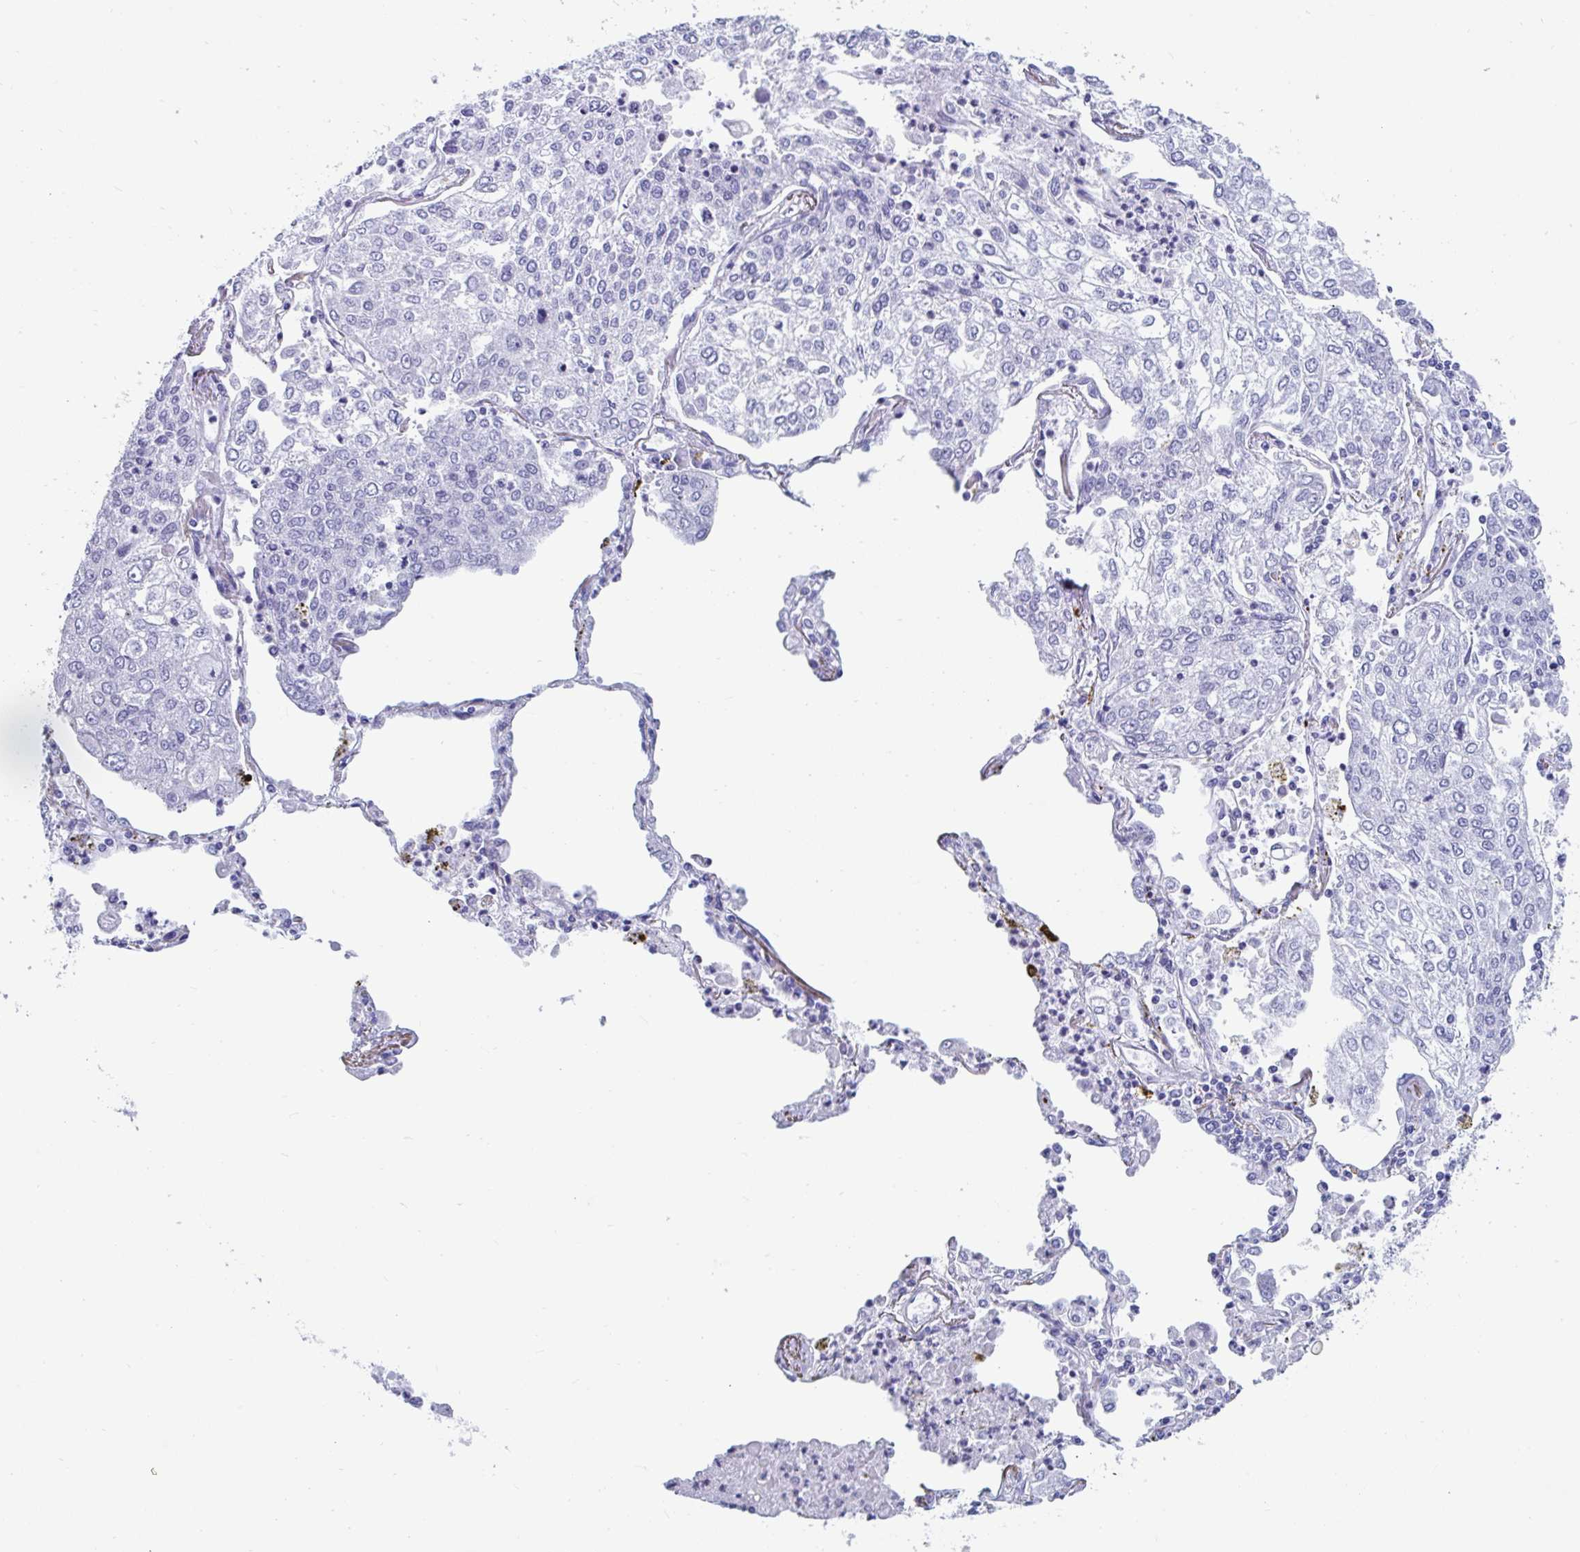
{"staining": {"intensity": "negative", "quantity": "none", "location": "none"}, "tissue": "lung cancer", "cell_type": "Tumor cells", "image_type": "cancer", "snomed": [{"axis": "morphology", "description": "Squamous cell carcinoma, NOS"}, {"axis": "topography", "description": "Lung"}], "caption": "An immunohistochemistry photomicrograph of squamous cell carcinoma (lung) is shown. There is no staining in tumor cells of squamous cell carcinoma (lung). (DAB (3,3'-diaminobenzidine) immunohistochemistry (IHC) visualized using brightfield microscopy, high magnification).", "gene": "GKN2", "patient": {"sex": "male", "age": 74}}